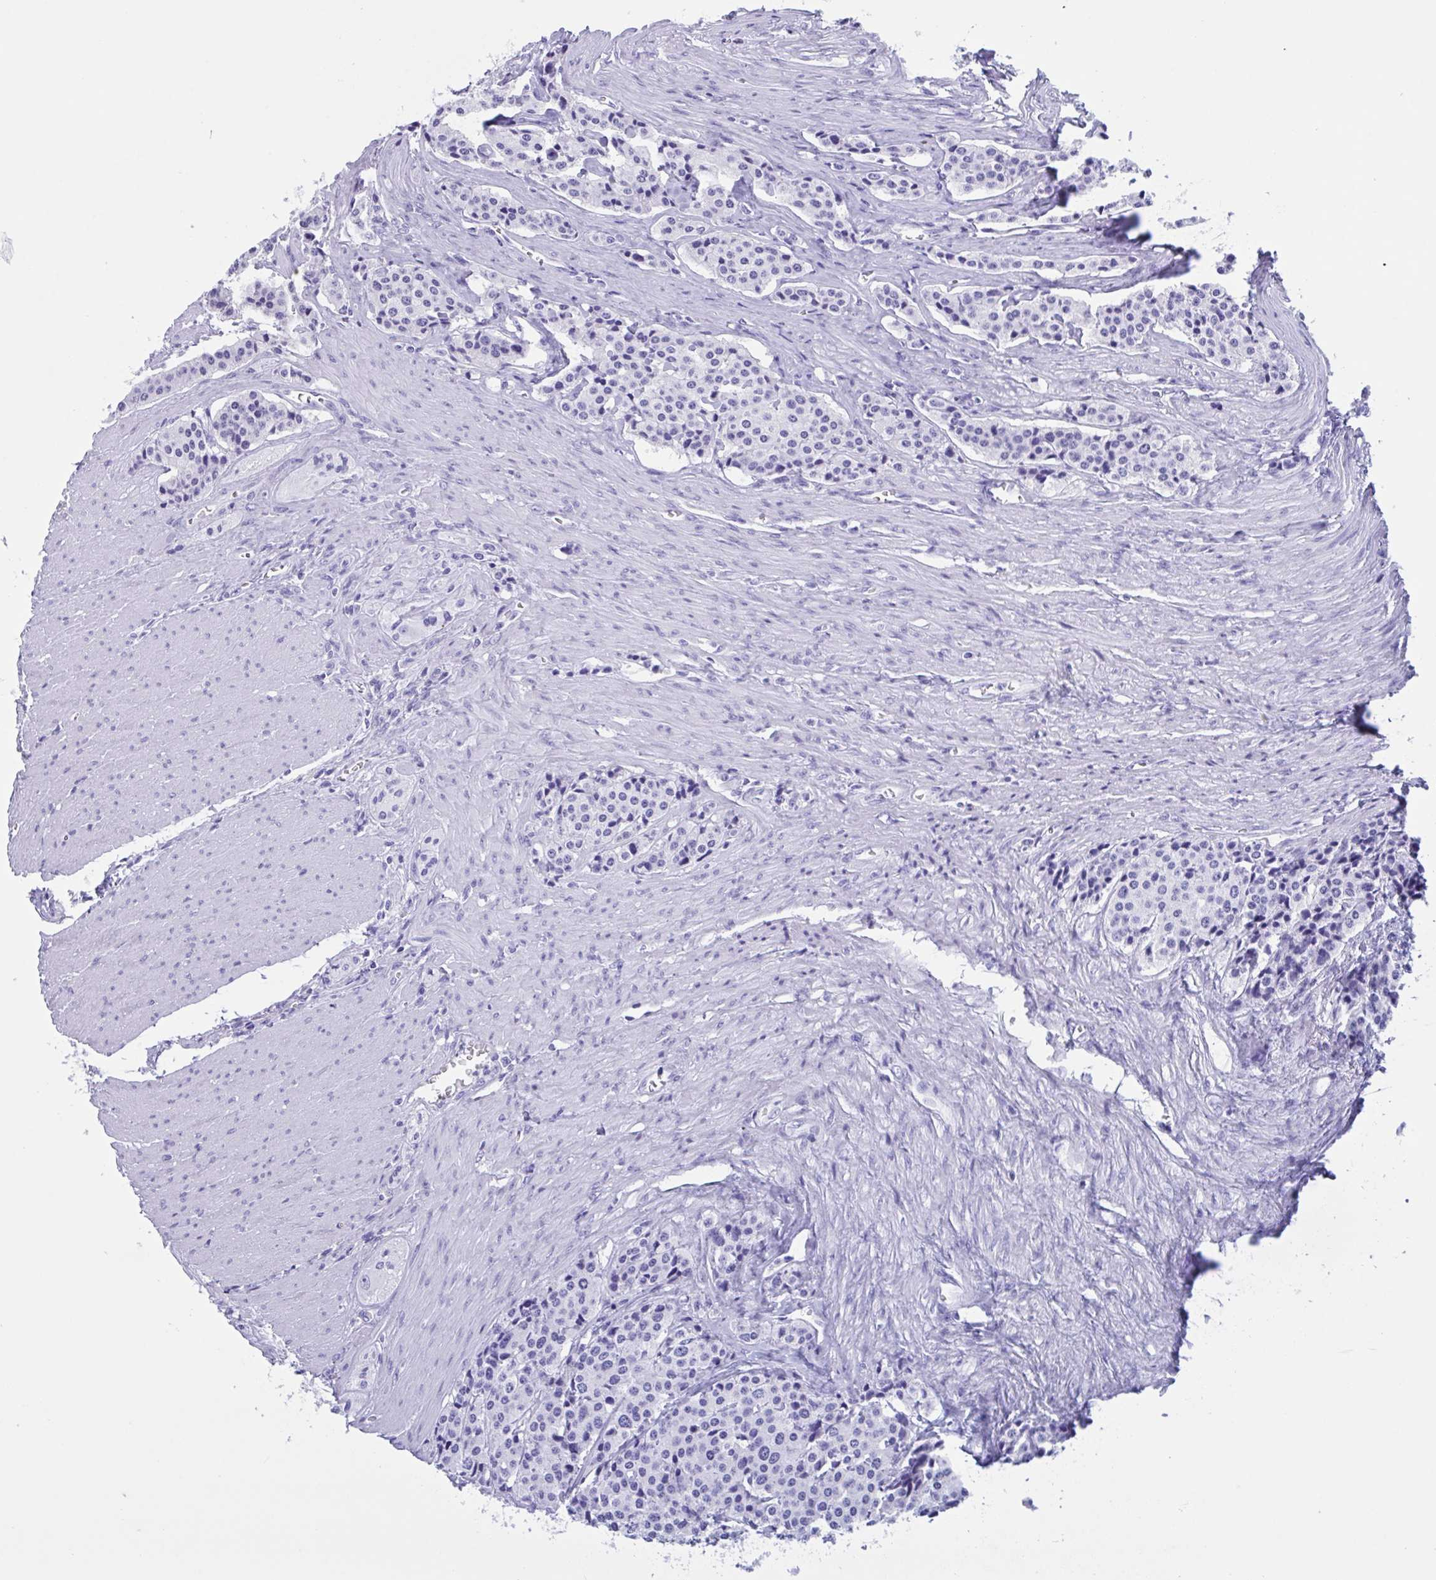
{"staining": {"intensity": "negative", "quantity": "none", "location": "none"}, "tissue": "carcinoid", "cell_type": "Tumor cells", "image_type": "cancer", "snomed": [{"axis": "morphology", "description": "Carcinoid, malignant, NOS"}, {"axis": "topography", "description": "Small intestine"}], "caption": "Human malignant carcinoid stained for a protein using immunohistochemistry (IHC) displays no staining in tumor cells.", "gene": "ZNF850", "patient": {"sex": "male", "age": 73}}